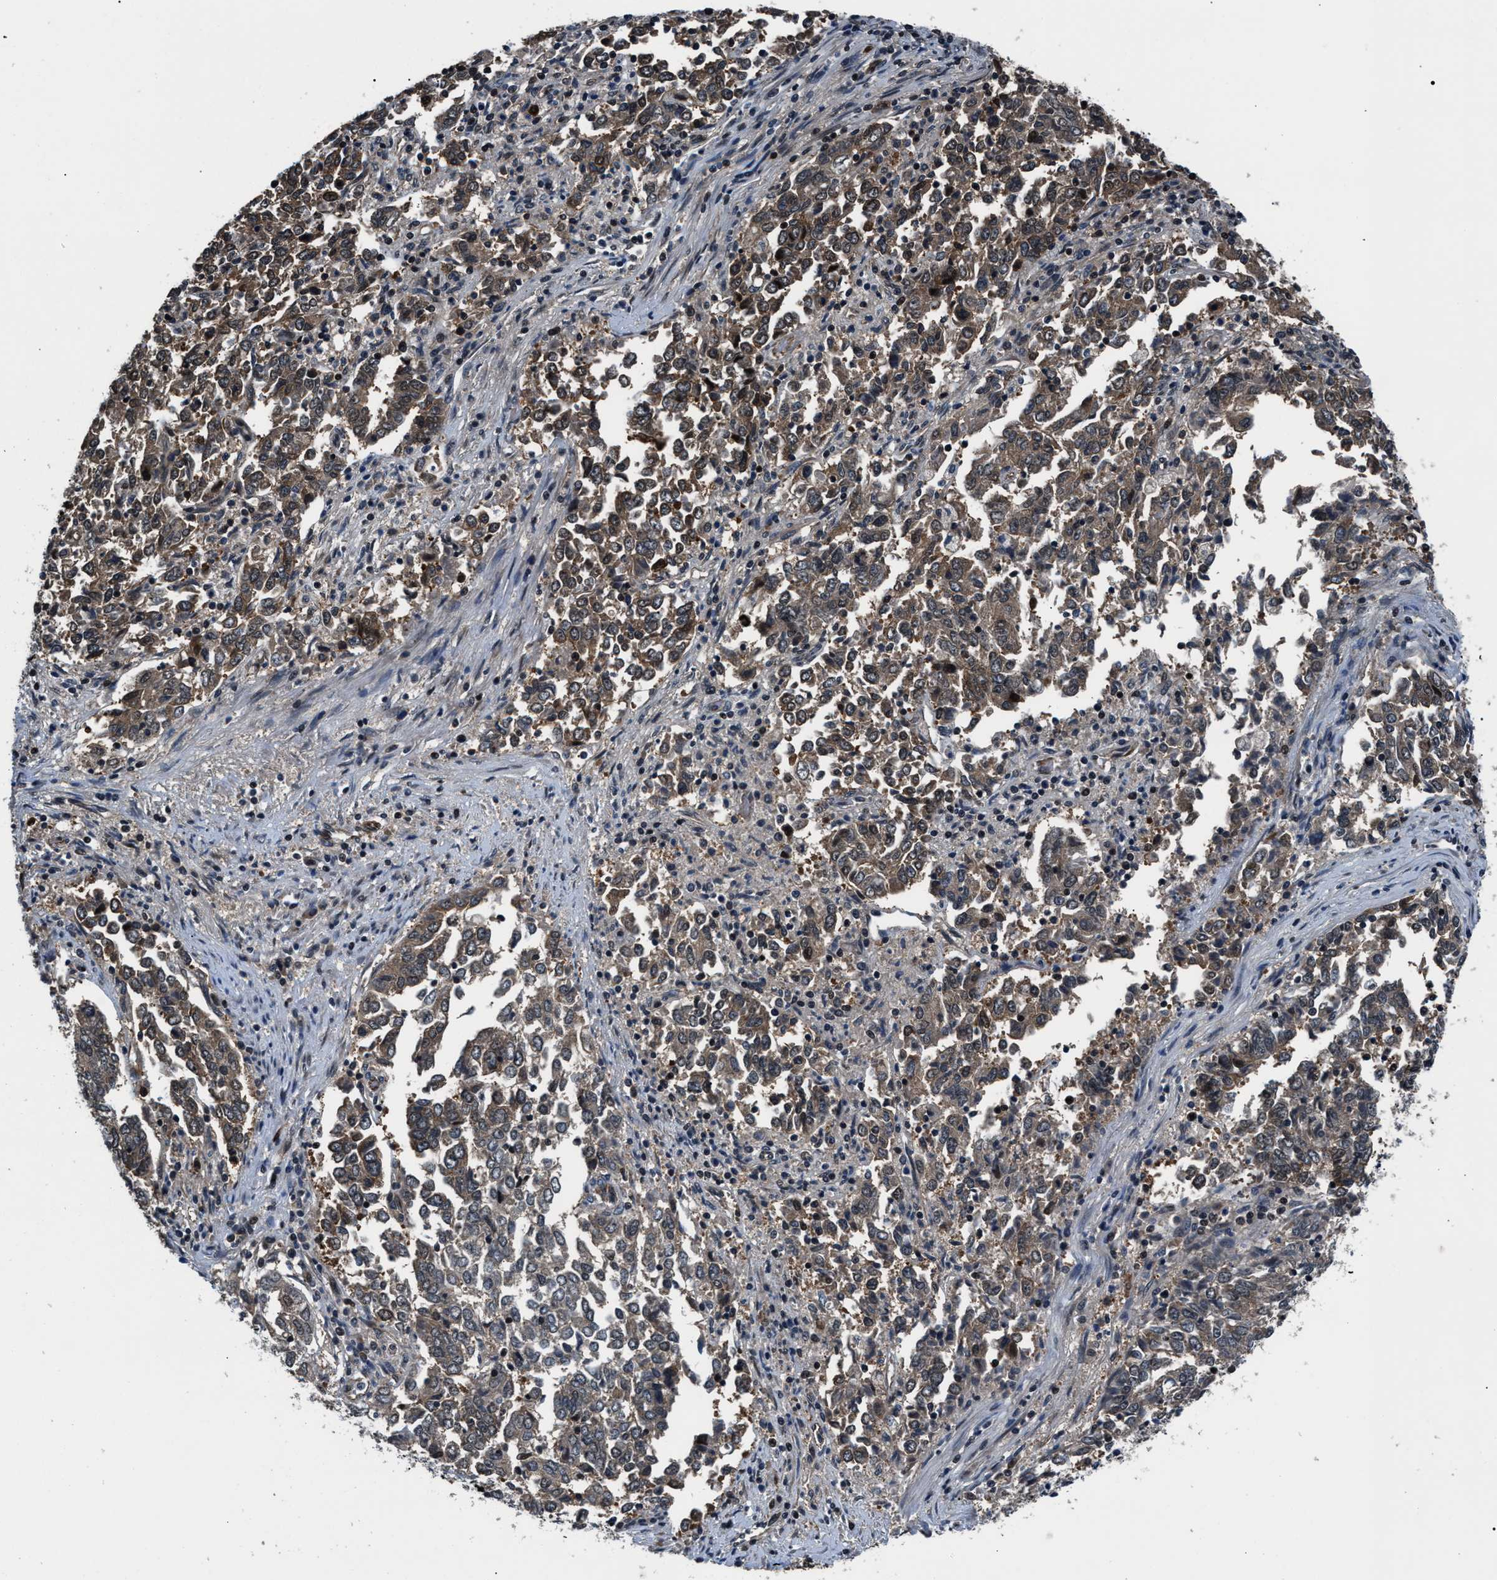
{"staining": {"intensity": "weak", "quantity": ">75%", "location": "cytoplasmic/membranous"}, "tissue": "endometrial cancer", "cell_type": "Tumor cells", "image_type": "cancer", "snomed": [{"axis": "morphology", "description": "Adenocarcinoma, NOS"}, {"axis": "topography", "description": "Endometrium"}], "caption": "IHC photomicrograph of neoplastic tissue: human adenocarcinoma (endometrial) stained using IHC shows low levels of weak protein expression localized specifically in the cytoplasmic/membranous of tumor cells, appearing as a cytoplasmic/membranous brown color.", "gene": "RBM33", "patient": {"sex": "female", "age": 80}}